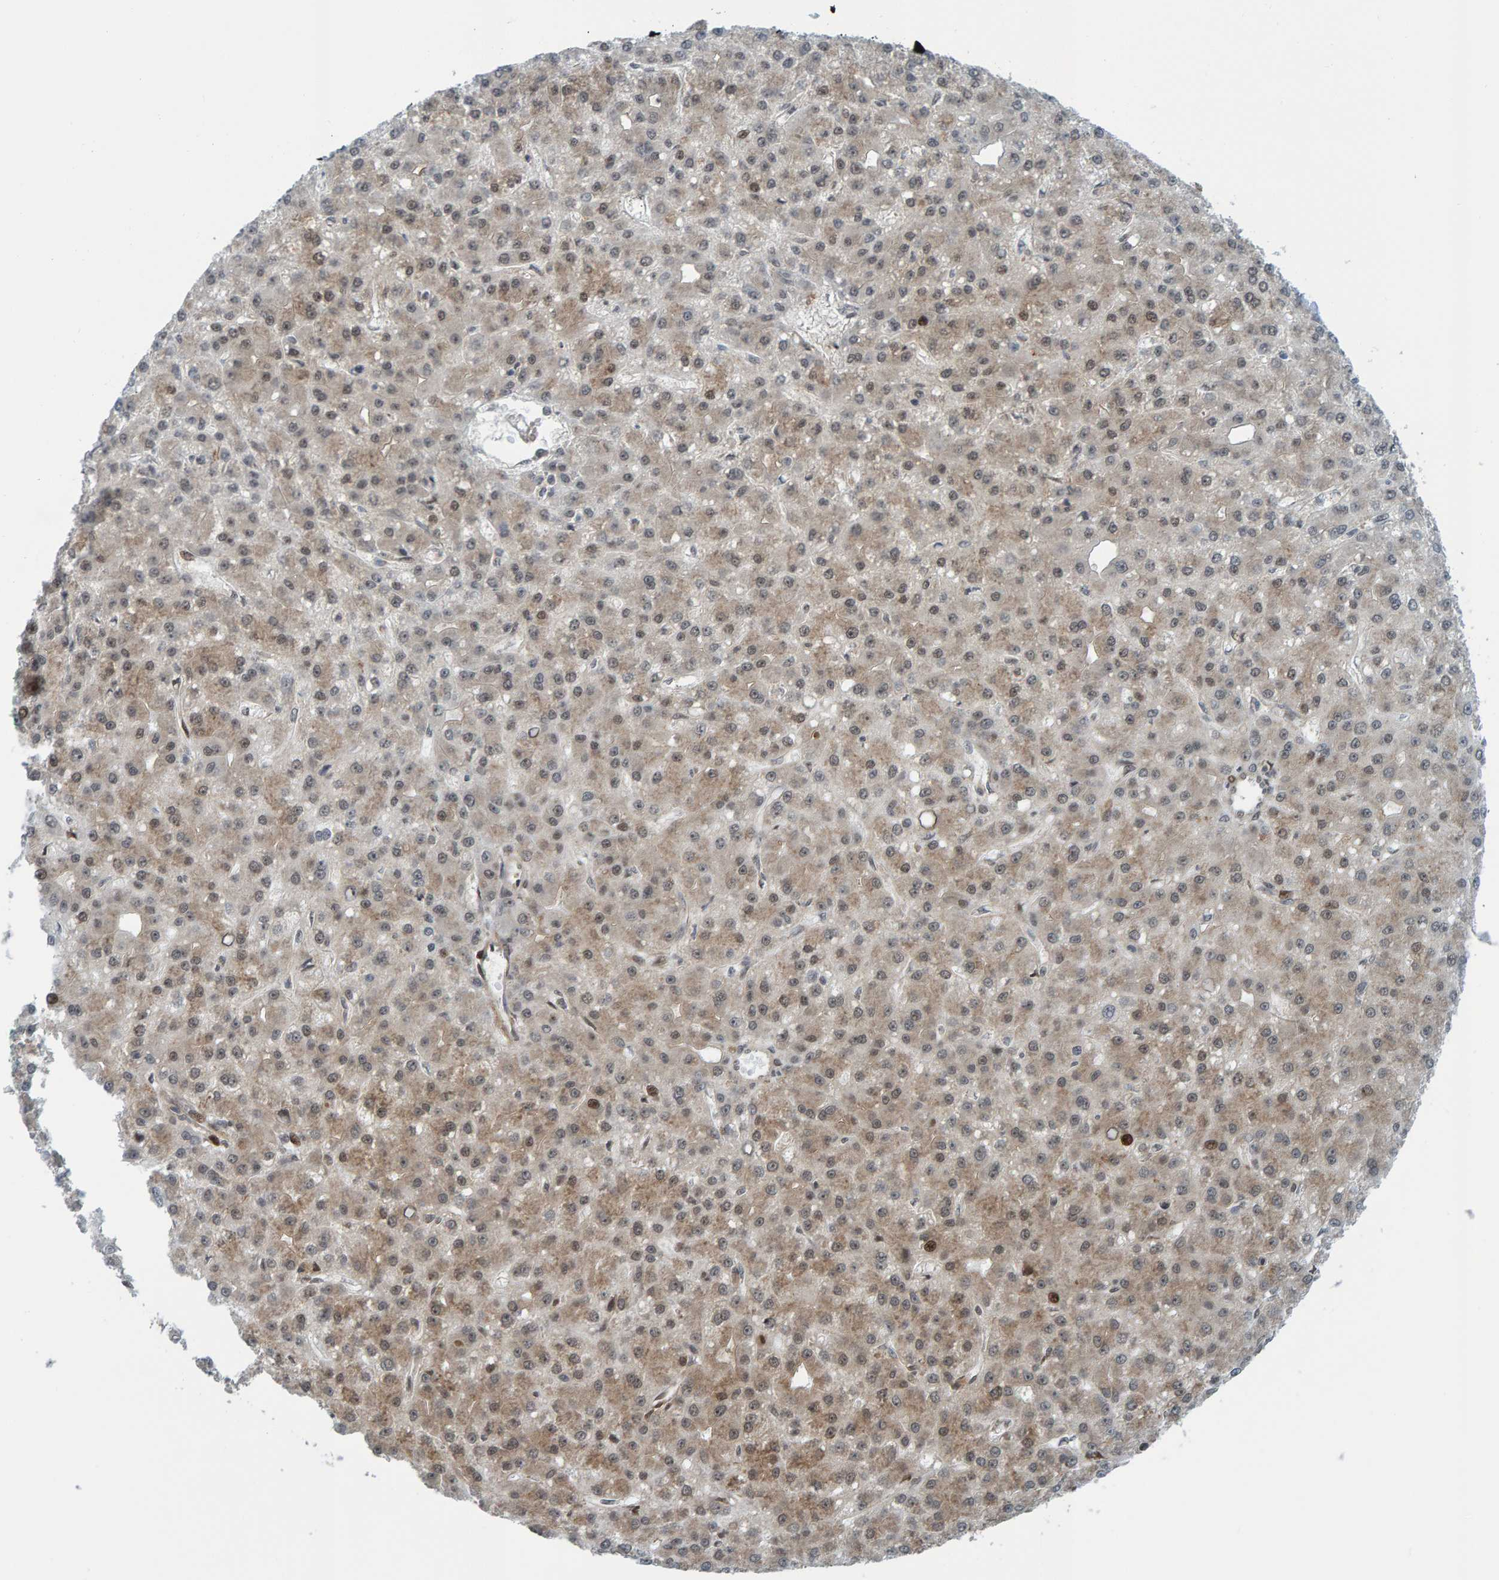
{"staining": {"intensity": "weak", "quantity": "25%-75%", "location": "cytoplasmic/membranous,nuclear"}, "tissue": "liver cancer", "cell_type": "Tumor cells", "image_type": "cancer", "snomed": [{"axis": "morphology", "description": "Carcinoma, Hepatocellular, NOS"}, {"axis": "topography", "description": "Liver"}], "caption": "Protein staining of liver cancer (hepatocellular carcinoma) tissue displays weak cytoplasmic/membranous and nuclear staining in approximately 25%-75% of tumor cells.", "gene": "ZNF366", "patient": {"sex": "male", "age": 67}}